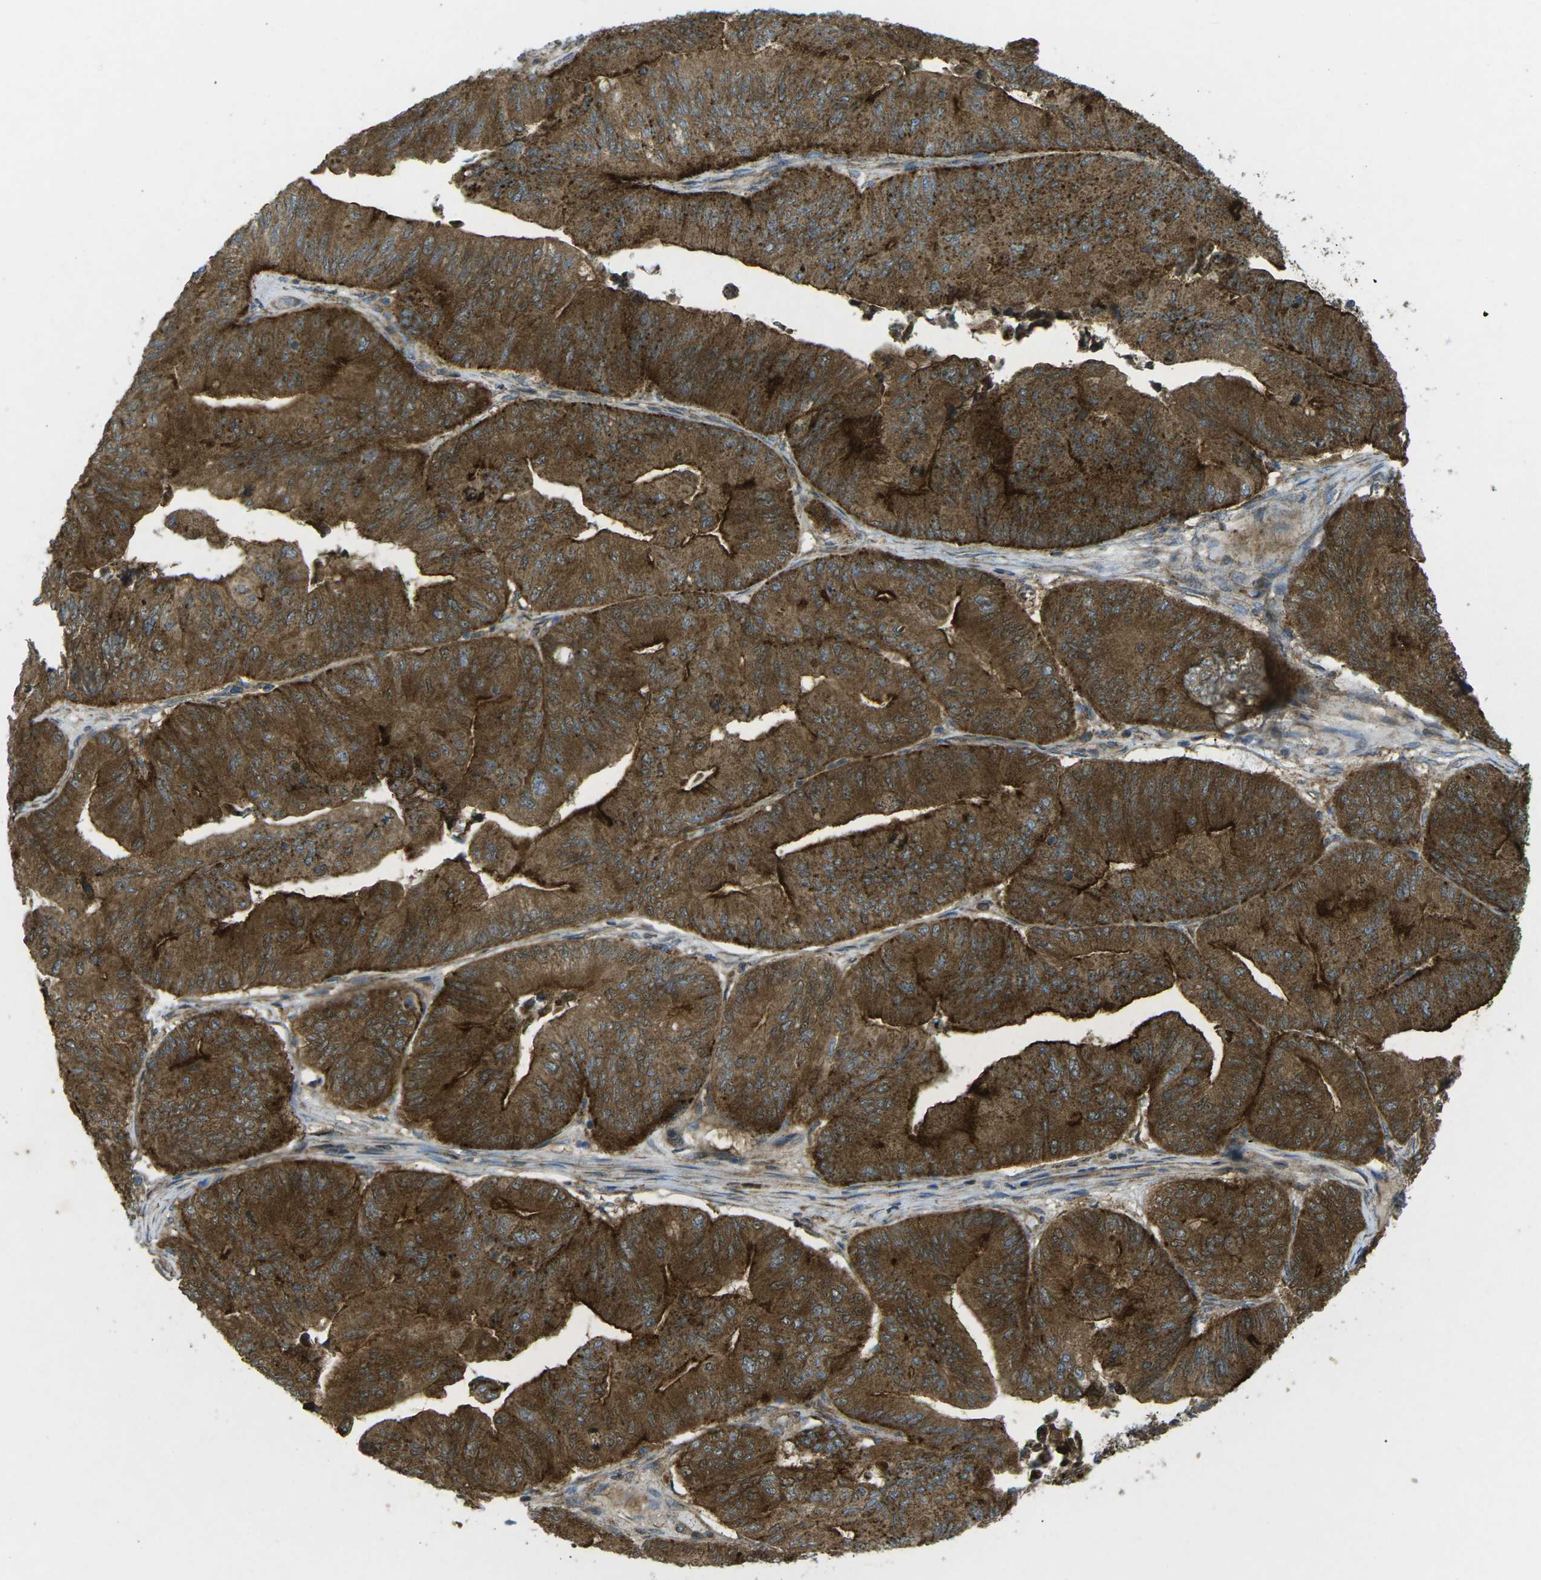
{"staining": {"intensity": "strong", "quantity": ">75%", "location": "cytoplasmic/membranous"}, "tissue": "ovarian cancer", "cell_type": "Tumor cells", "image_type": "cancer", "snomed": [{"axis": "morphology", "description": "Cystadenocarcinoma, mucinous, NOS"}, {"axis": "topography", "description": "Ovary"}], "caption": "Ovarian mucinous cystadenocarcinoma stained with a protein marker reveals strong staining in tumor cells.", "gene": "CHMP3", "patient": {"sex": "female", "age": 61}}